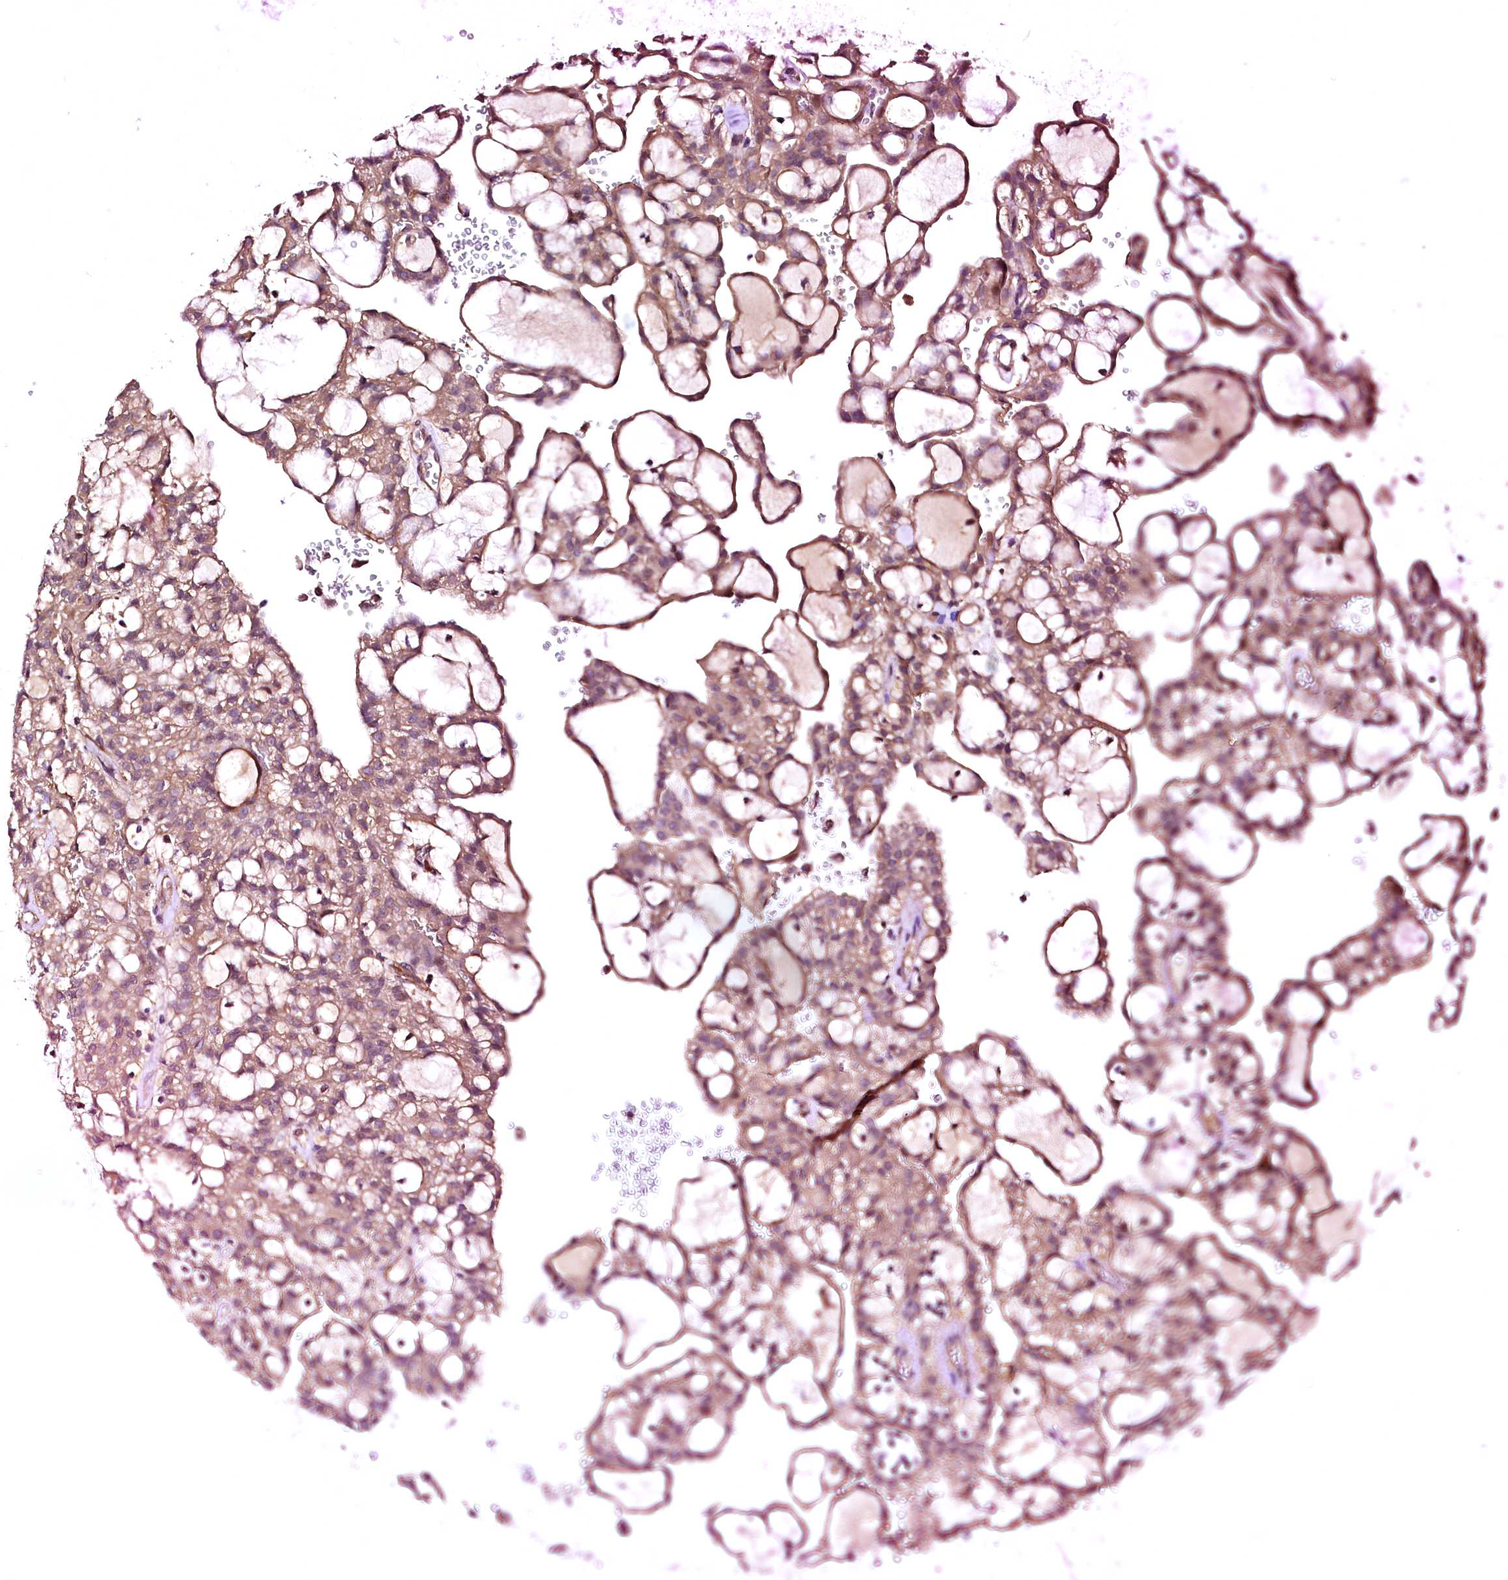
{"staining": {"intensity": "weak", "quantity": ">75%", "location": "cytoplasmic/membranous"}, "tissue": "renal cancer", "cell_type": "Tumor cells", "image_type": "cancer", "snomed": [{"axis": "morphology", "description": "Adenocarcinoma, NOS"}, {"axis": "topography", "description": "Kidney"}], "caption": "Approximately >75% of tumor cells in renal cancer show weak cytoplasmic/membranous protein expression as visualized by brown immunohistochemical staining.", "gene": "GPR176", "patient": {"sex": "male", "age": 63}}